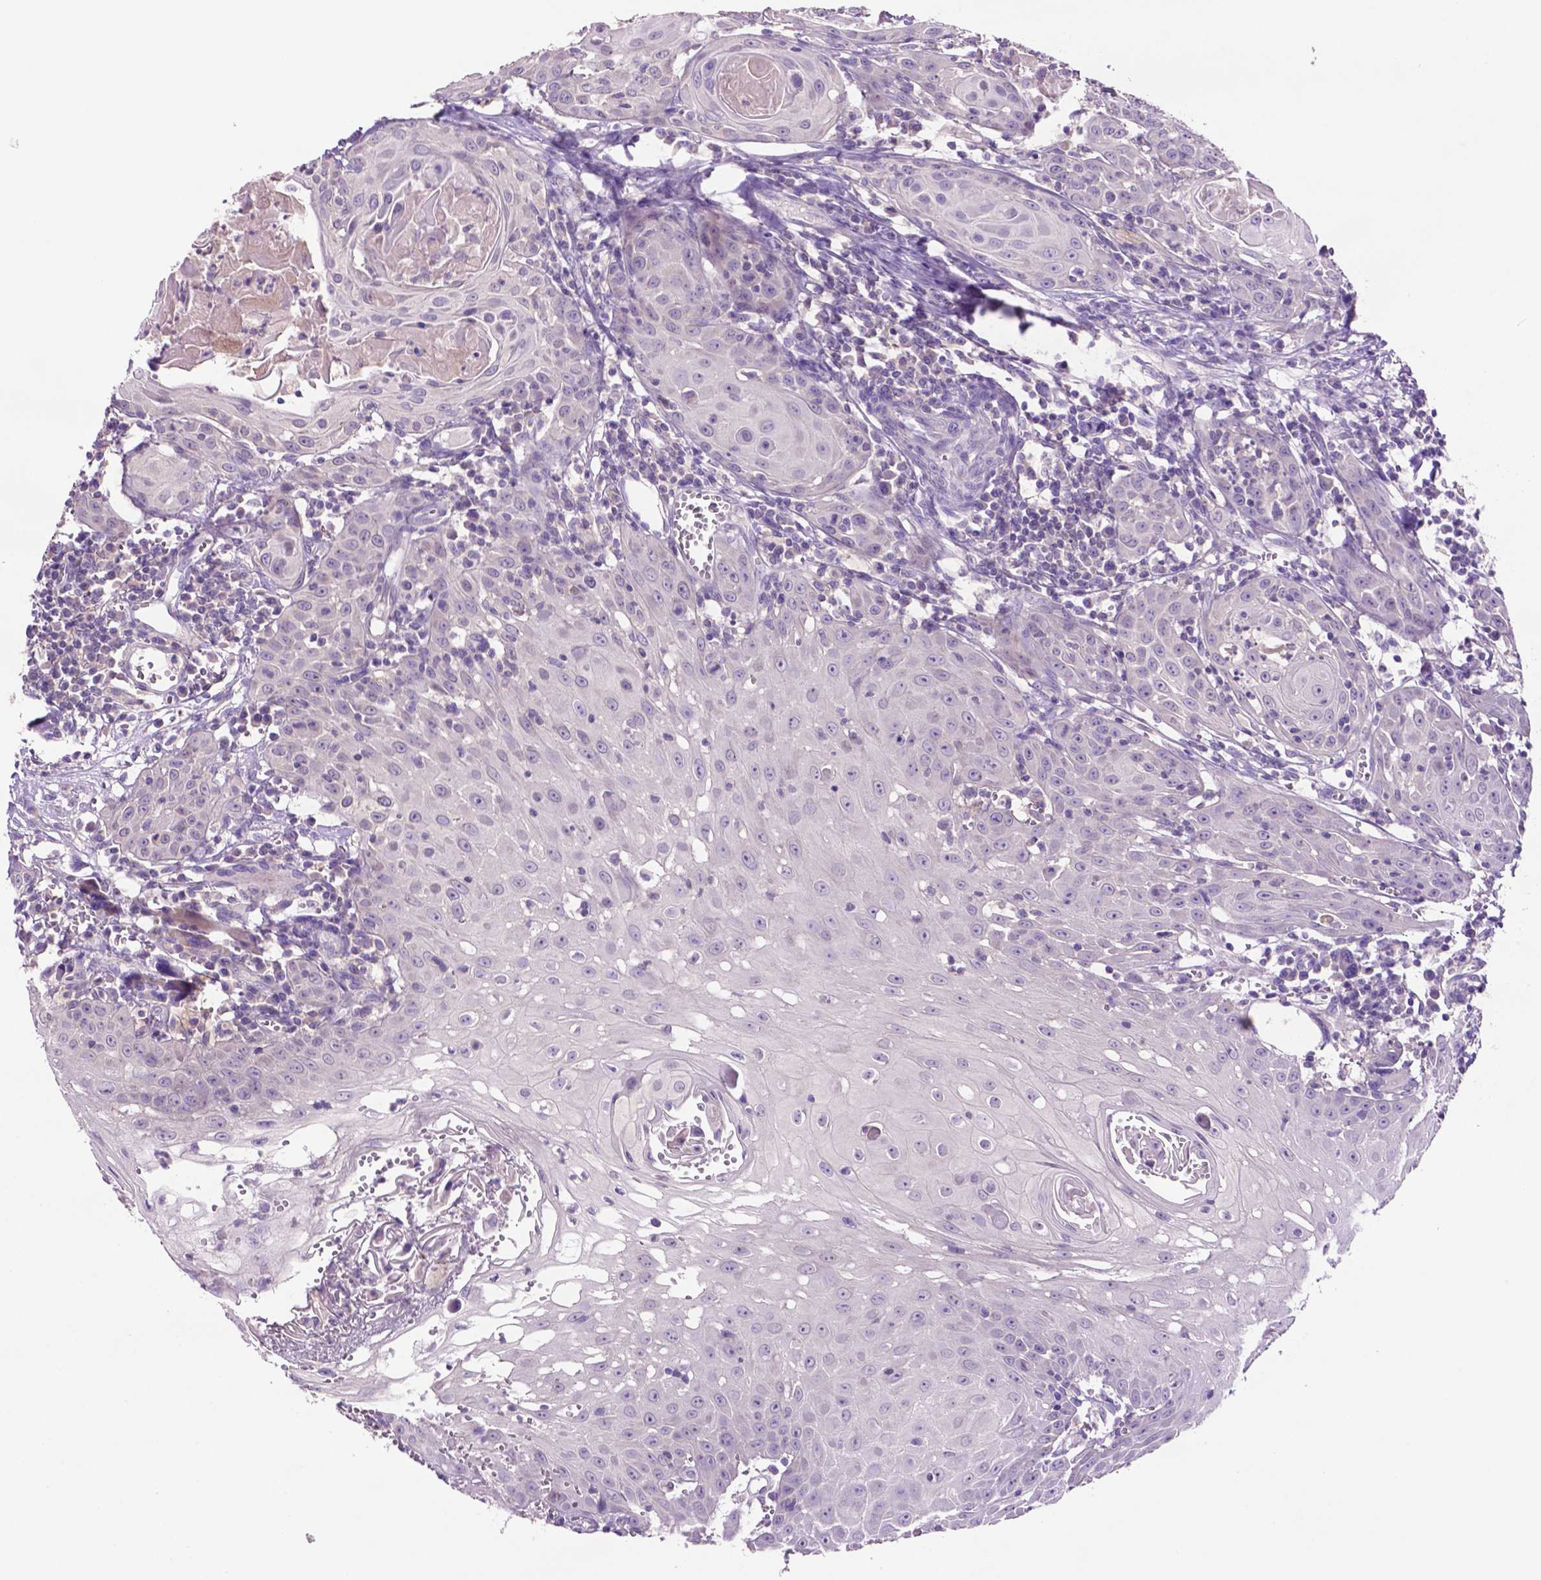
{"staining": {"intensity": "negative", "quantity": "none", "location": "none"}, "tissue": "head and neck cancer", "cell_type": "Tumor cells", "image_type": "cancer", "snomed": [{"axis": "morphology", "description": "Squamous cell carcinoma, NOS"}, {"axis": "topography", "description": "Head-Neck"}], "caption": "The immunohistochemistry (IHC) histopathology image has no significant positivity in tumor cells of head and neck cancer (squamous cell carcinoma) tissue.", "gene": "PRPS2", "patient": {"sex": "female", "age": 80}}